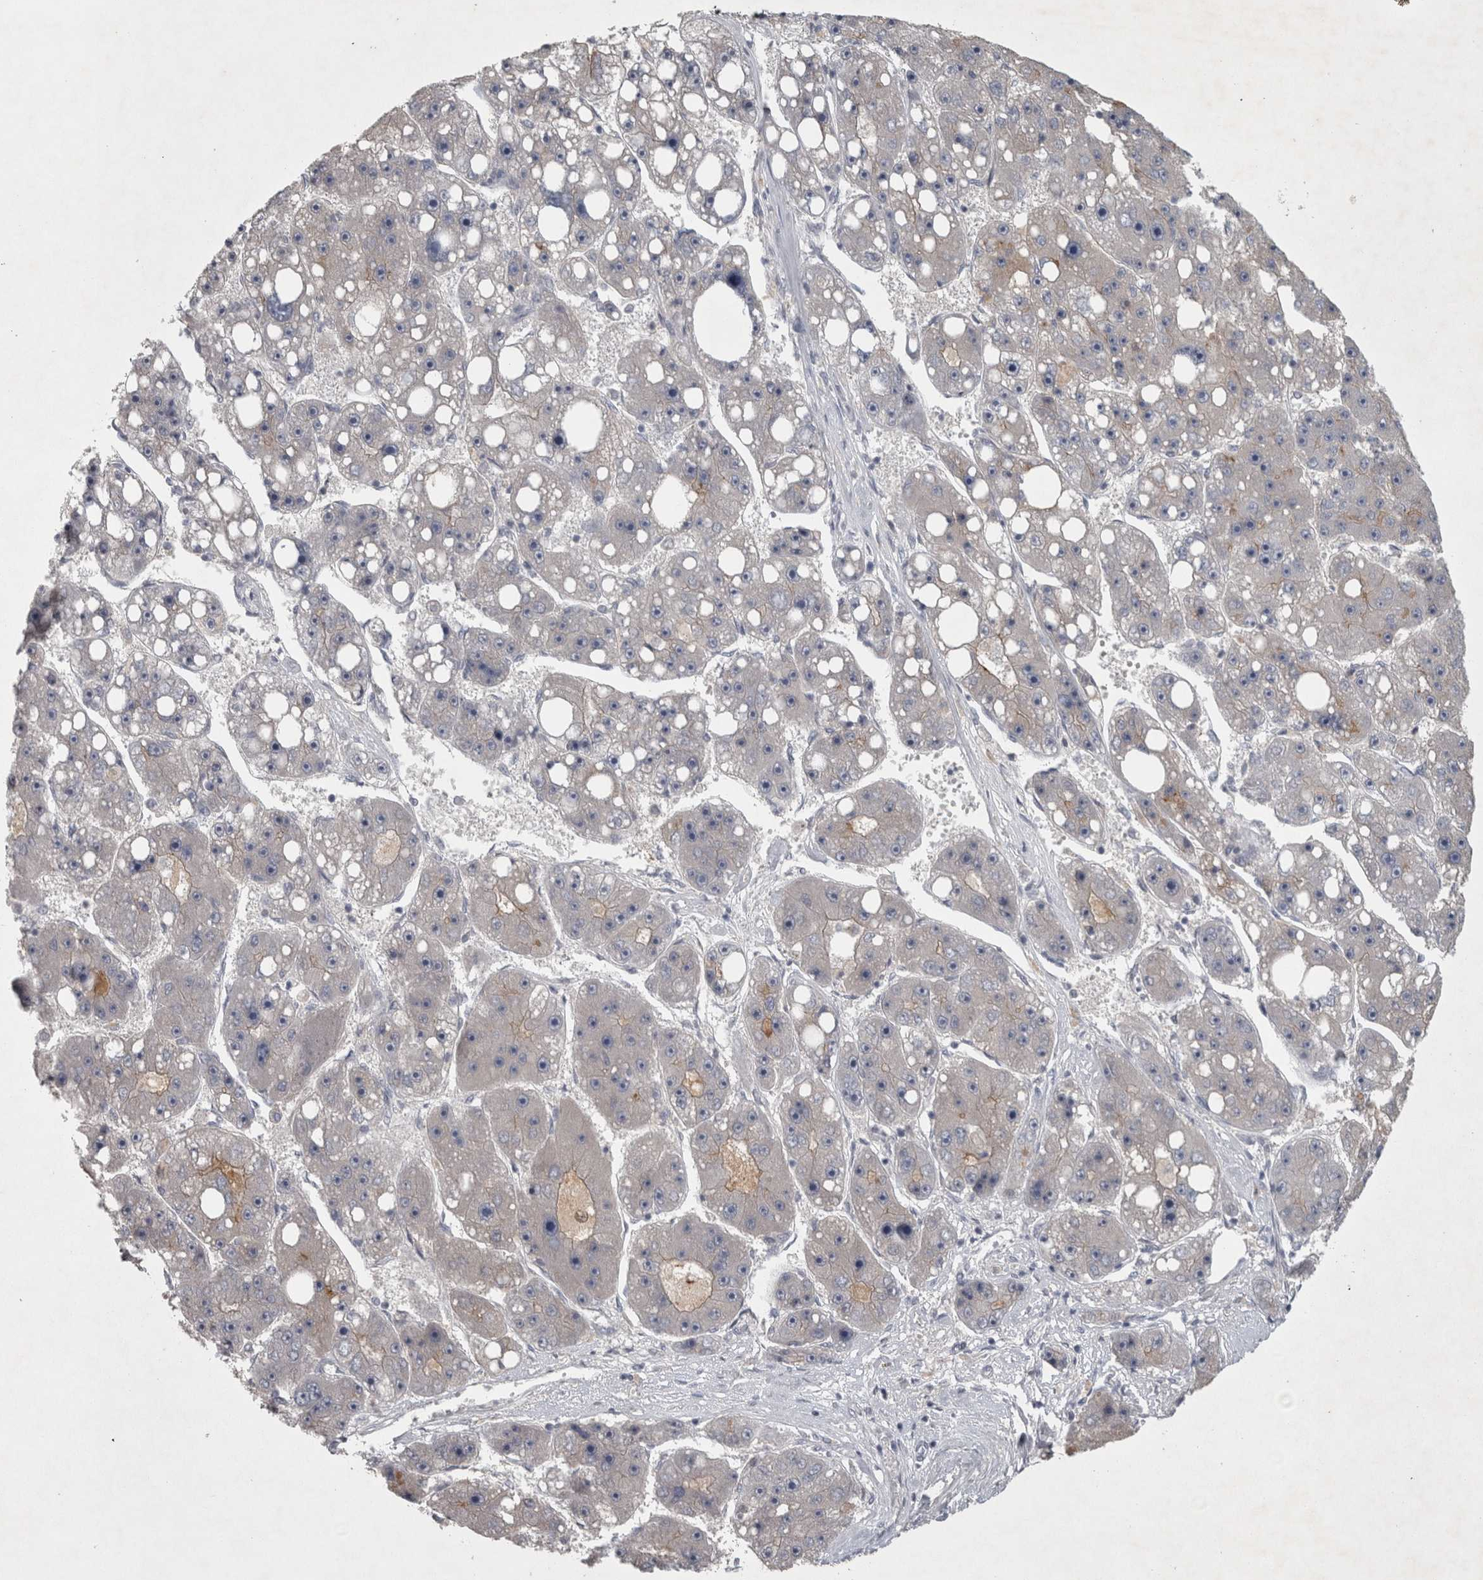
{"staining": {"intensity": "negative", "quantity": "none", "location": "none"}, "tissue": "liver cancer", "cell_type": "Tumor cells", "image_type": "cancer", "snomed": [{"axis": "morphology", "description": "Carcinoma, Hepatocellular, NOS"}, {"axis": "topography", "description": "Liver"}], "caption": "High magnification brightfield microscopy of liver hepatocellular carcinoma stained with DAB (brown) and counterstained with hematoxylin (blue): tumor cells show no significant expression.", "gene": "ENPP7", "patient": {"sex": "female", "age": 61}}